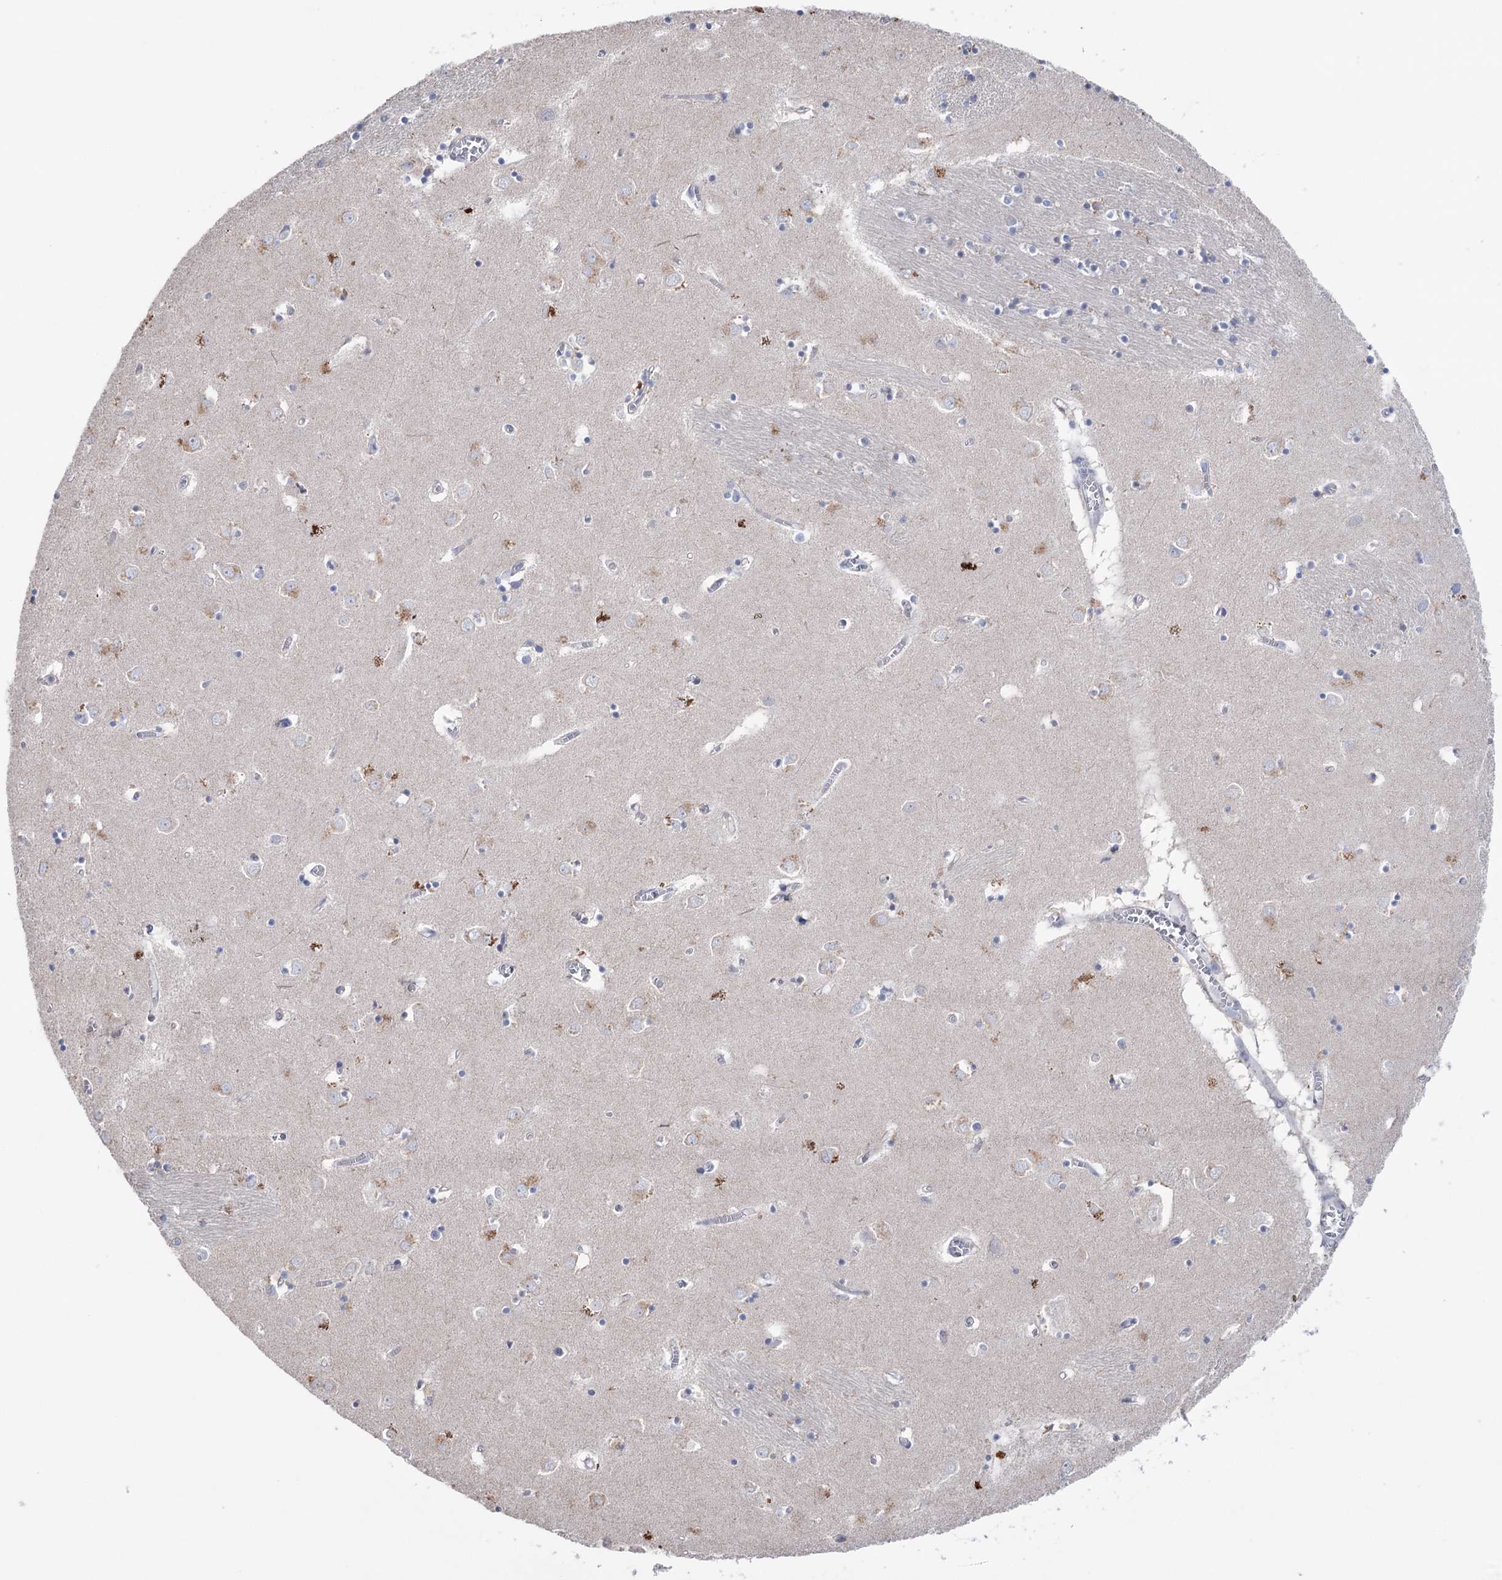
{"staining": {"intensity": "negative", "quantity": "none", "location": "none"}, "tissue": "caudate", "cell_type": "Glial cells", "image_type": "normal", "snomed": [{"axis": "morphology", "description": "Normal tissue, NOS"}, {"axis": "topography", "description": "Lateral ventricle wall"}], "caption": "IHC histopathology image of normal caudate: human caudate stained with DAB (3,3'-diaminobenzidine) shows no significant protein positivity in glial cells.", "gene": "MTCH2", "patient": {"sex": "male", "age": 70}}